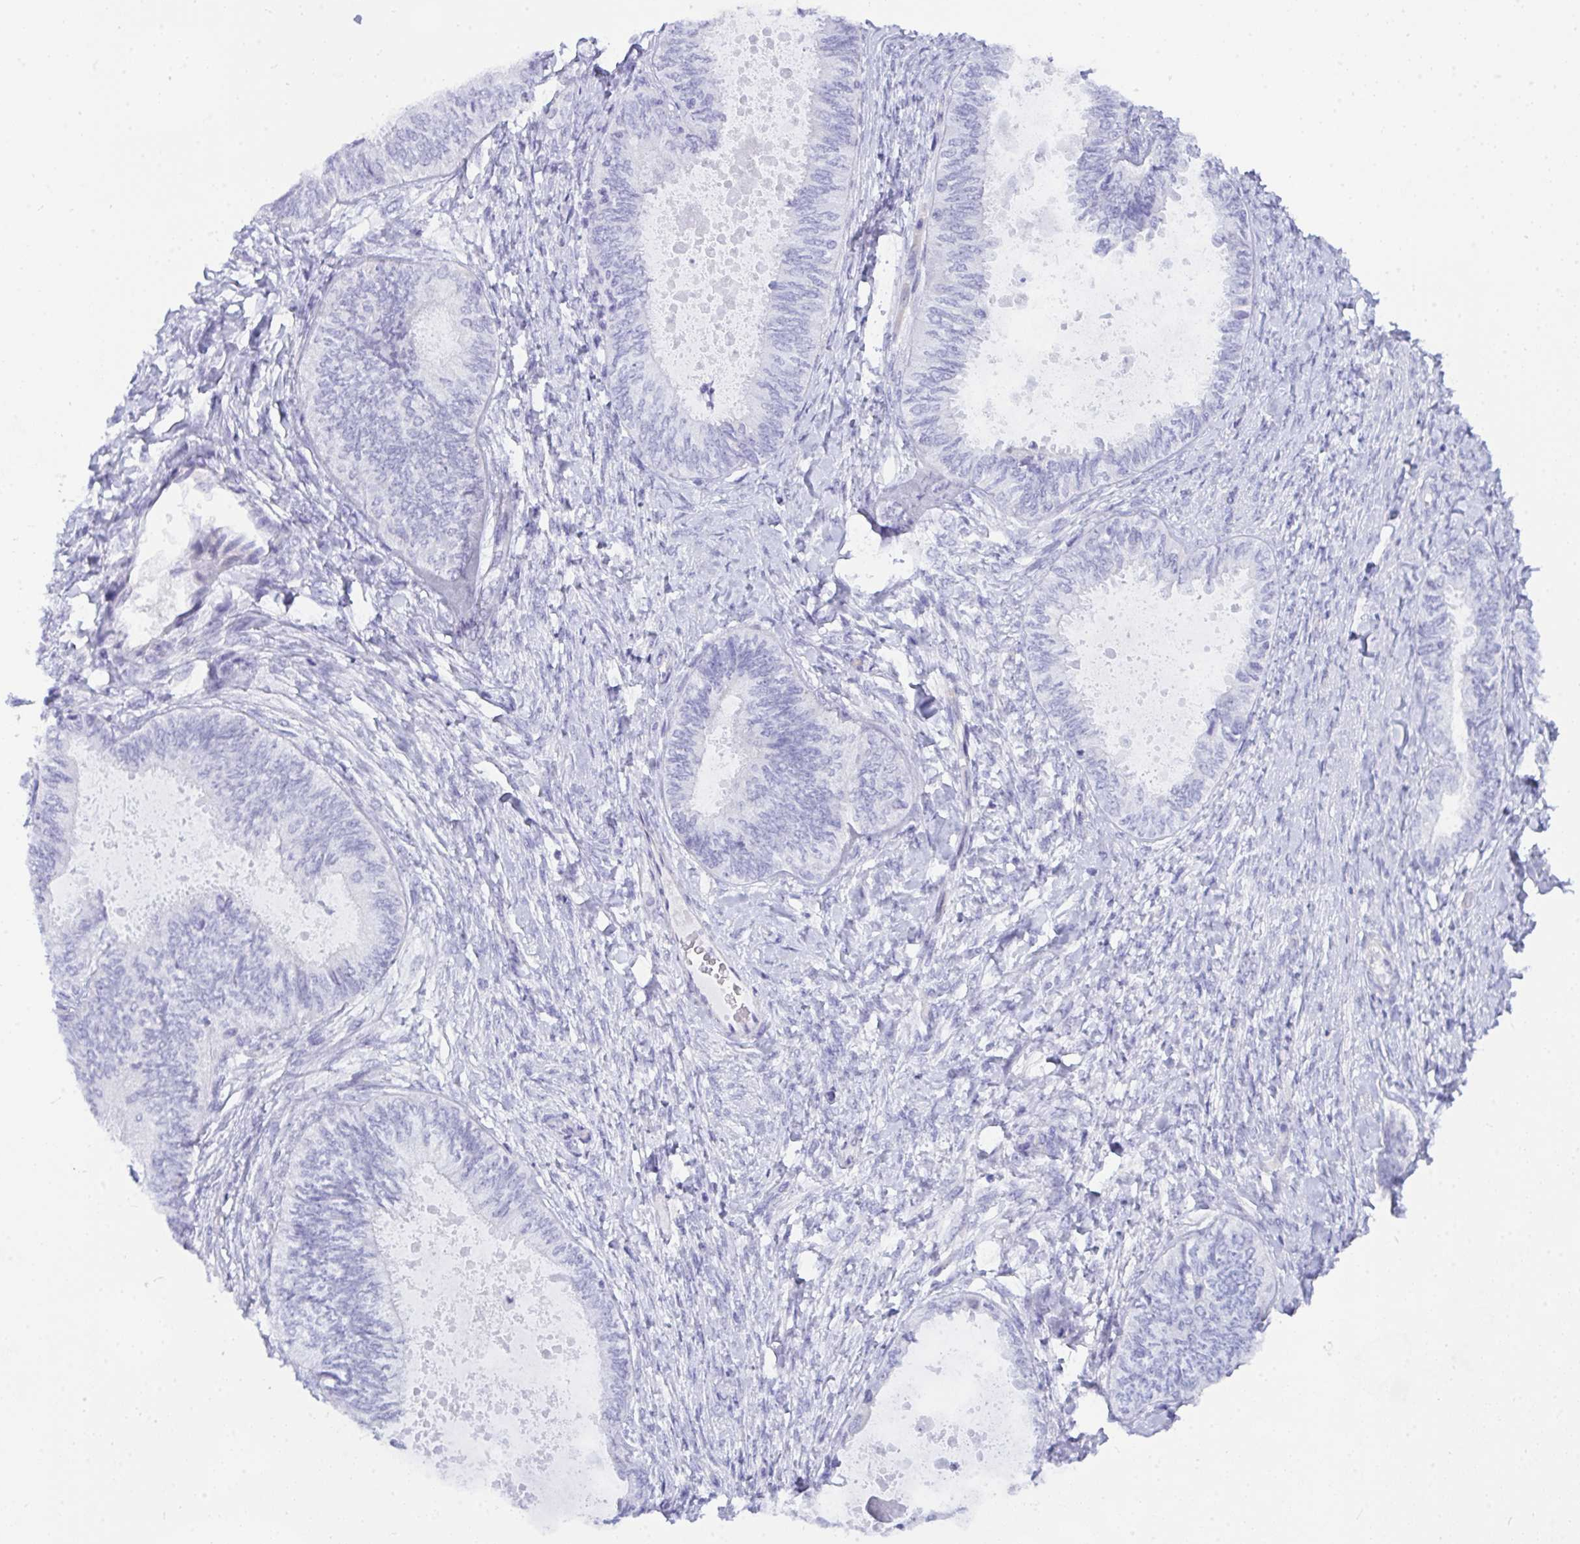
{"staining": {"intensity": "negative", "quantity": "none", "location": "none"}, "tissue": "endometrial cancer", "cell_type": "Tumor cells", "image_type": "cancer", "snomed": [{"axis": "morphology", "description": "Adenocarcinoma, NOS"}, {"axis": "topography", "description": "Endometrium"}], "caption": "A micrograph of endometrial adenocarcinoma stained for a protein exhibits no brown staining in tumor cells.", "gene": "NFXL1", "patient": {"sex": "female", "age": 61}}